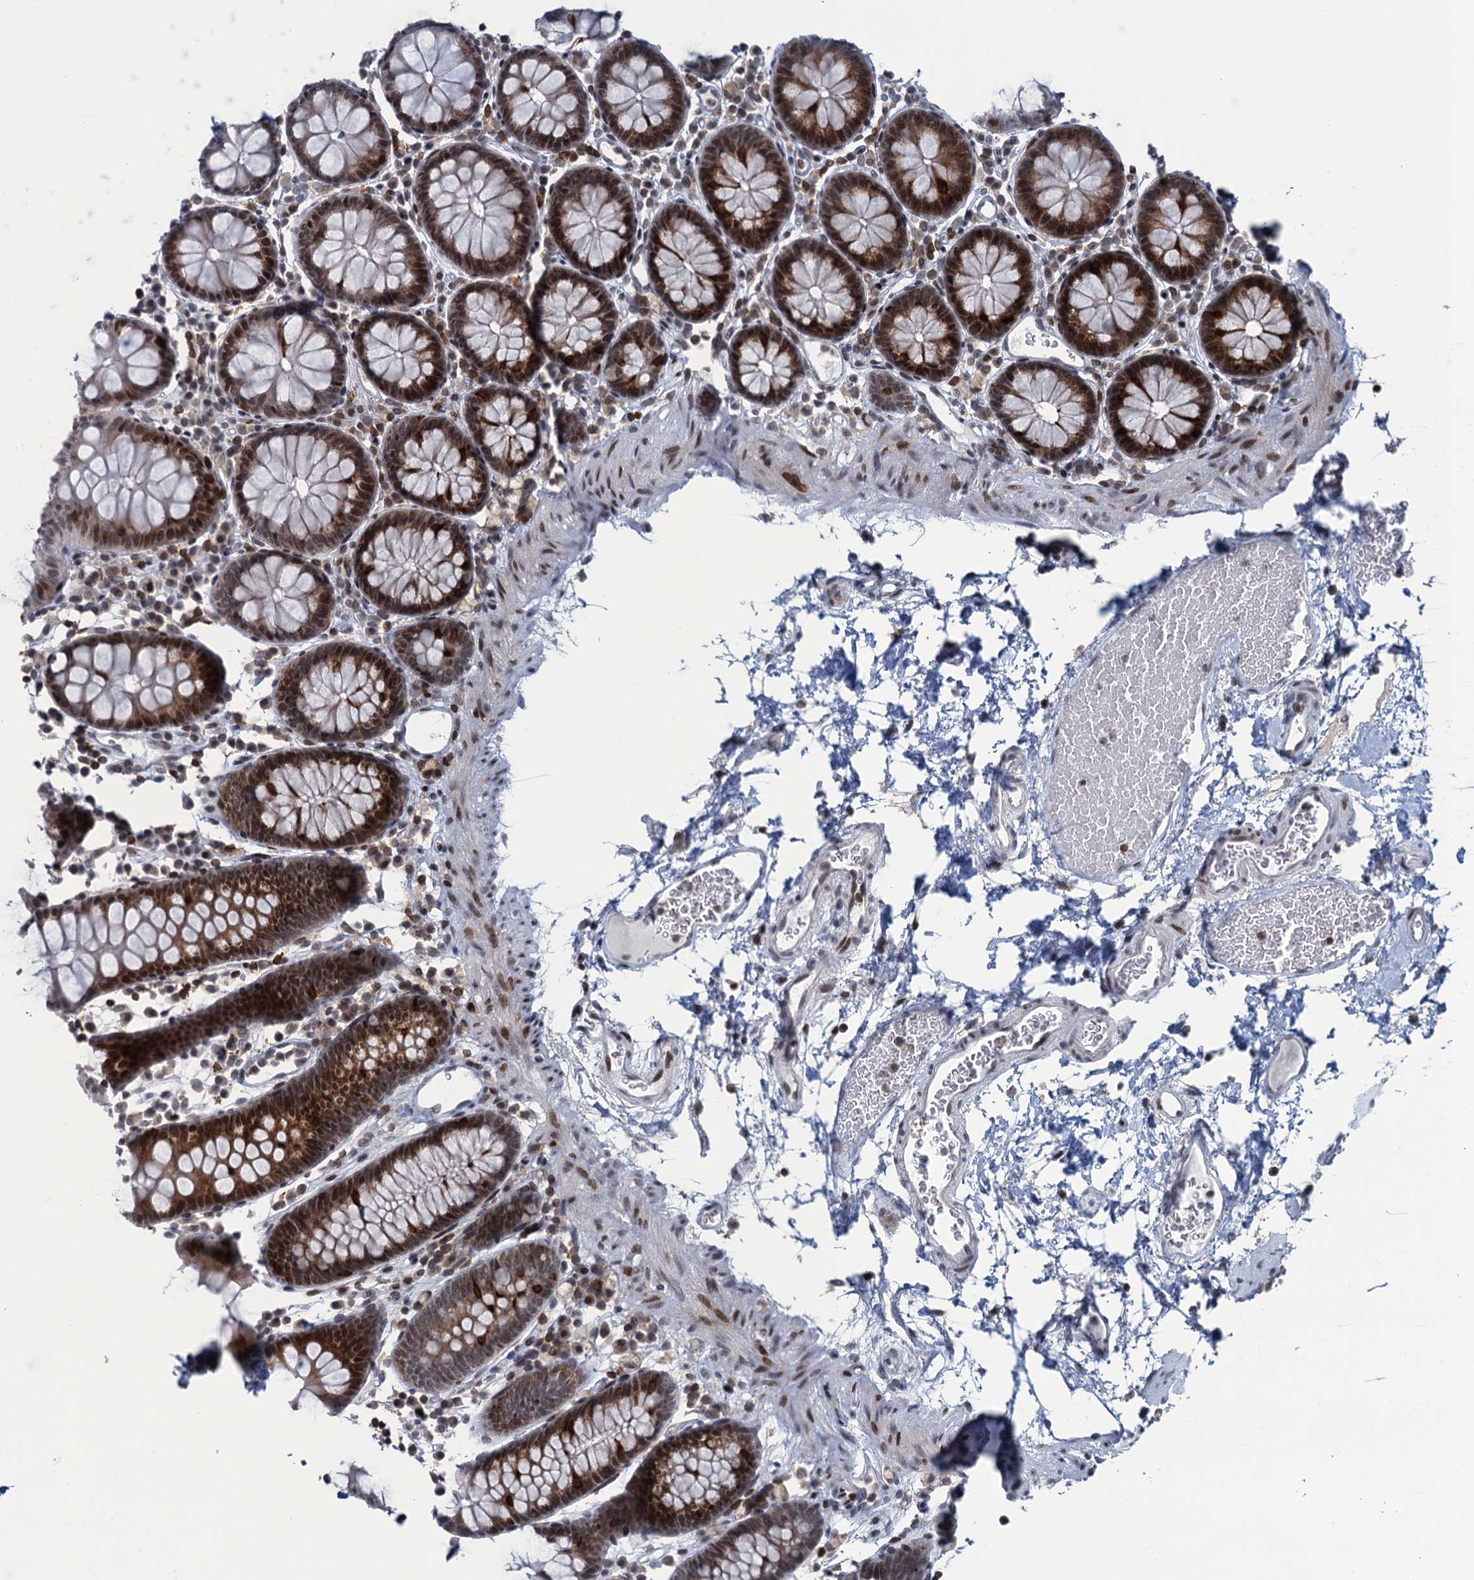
{"staining": {"intensity": "weak", "quantity": "25%-75%", "location": "nuclear"}, "tissue": "colon", "cell_type": "Endothelial cells", "image_type": "normal", "snomed": [{"axis": "morphology", "description": "Normal tissue, NOS"}, {"axis": "topography", "description": "Colon"}], "caption": "The immunohistochemical stain labels weak nuclear staining in endothelial cells of unremarkable colon.", "gene": "FYB1", "patient": {"sex": "male", "age": 75}}